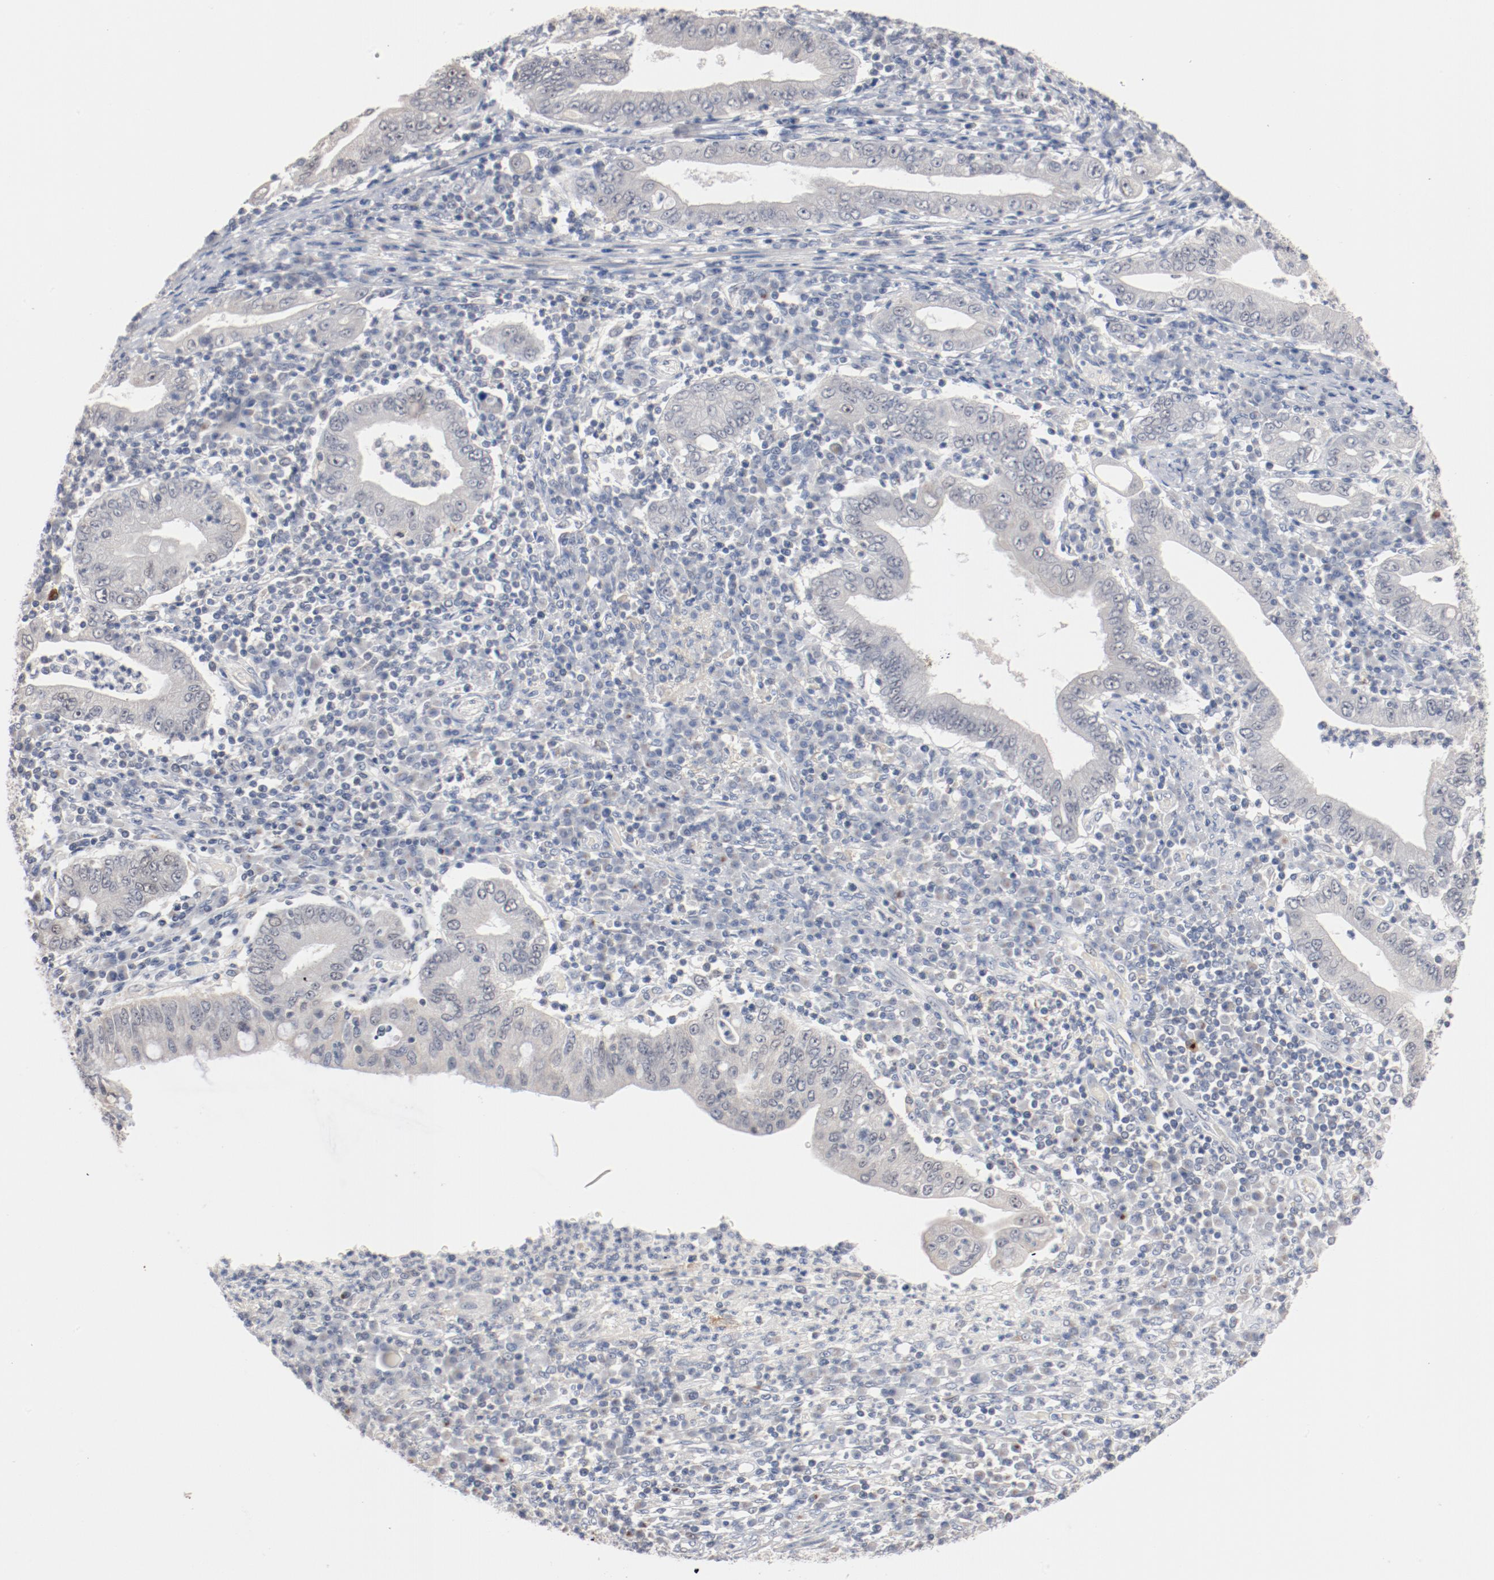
{"staining": {"intensity": "negative", "quantity": "none", "location": "none"}, "tissue": "stomach cancer", "cell_type": "Tumor cells", "image_type": "cancer", "snomed": [{"axis": "morphology", "description": "Normal tissue, NOS"}, {"axis": "morphology", "description": "Adenocarcinoma, NOS"}, {"axis": "topography", "description": "Esophagus"}, {"axis": "topography", "description": "Stomach, upper"}, {"axis": "topography", "description": "Peripheral nerve tissue"}], "caption": "Immunohistochemical staining of stomach cancer reveals no significant positivity in tumor cells. (DAB immunohistochemistry (IHC), high magnification).", "gene": "ERICH1", "patient": {"sex": "male", "age": 62}}